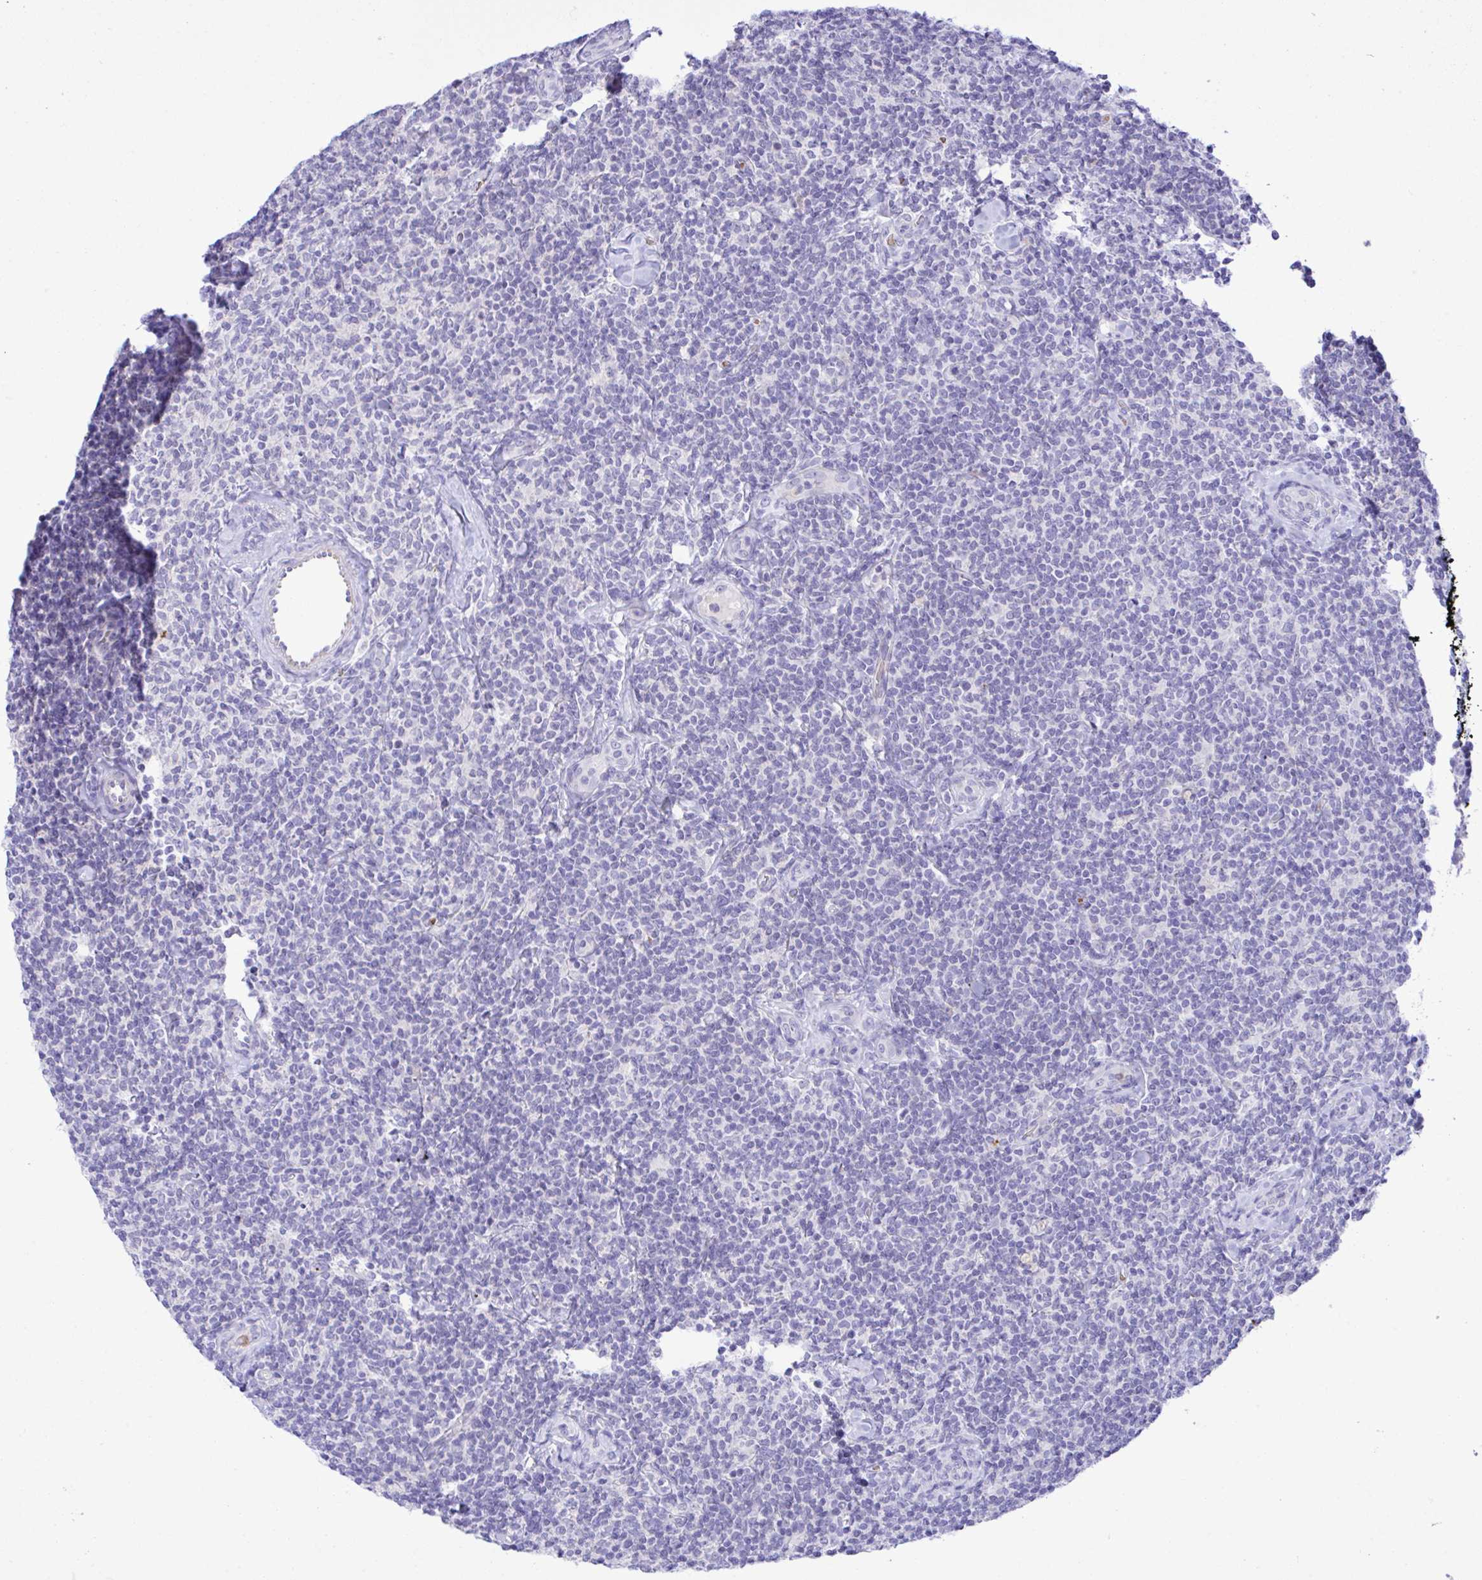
{"staining": {"intensity": "negative", "quantity": "none", "location": "none"}, "tissue": "lymphoma", "cell_type": "Tumor cells", "image_type": "cancer", "snomed": [{"axis": "morphology", "description": "Malignant lymphoma, non-Hodgkin's type, Low grade"}, {"axis": "topography", "description": "Lymph node"}], "caption": "Tumor cells show no significant protein staining in lymphoma.", "gene": "ZNF221", "patient": {"sex": "female", "age": 56}}